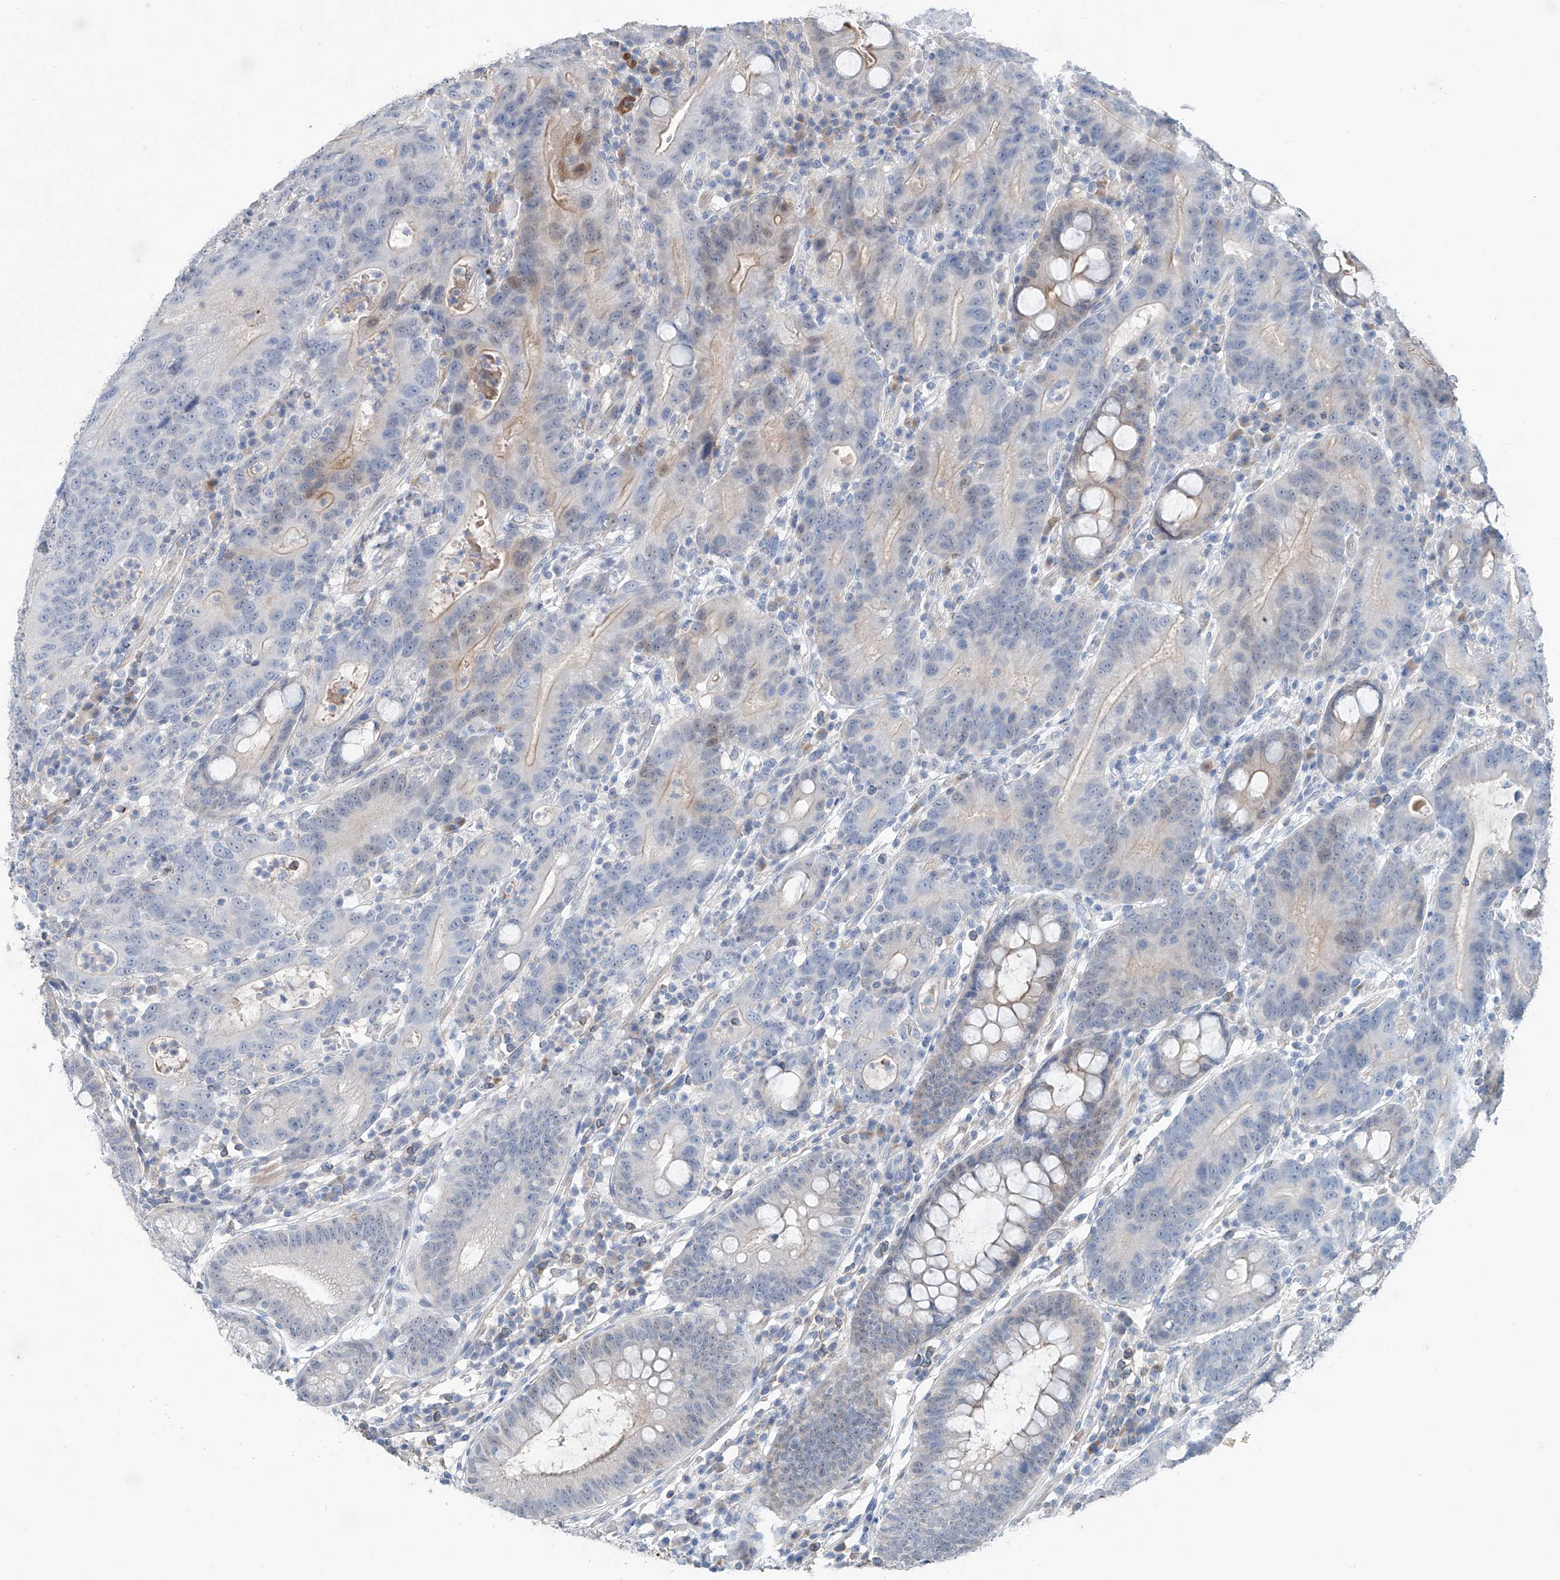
{"staining": {"intensity": "weak", "quantity": "<25%", "location": "cytoplasmic/membranous"}, "tissue": "stomach", "cell_type": "Glandular cells", "image_type": "normal", "snomed": [{"axis": "morphology", "description": "Normal tissue, NOS"}, {"axis": "topography", "description": "Stomach"}], "caption": "Immunohistochemistry of benign human stomach demonstrates no positivity in glandular cells. The staining is performed using DAB brown chromogen with nuclei counter-stained in using hematoxylin.", "gene": "ANKRD34A", "patient": {"sex": "male", "age": 57}}